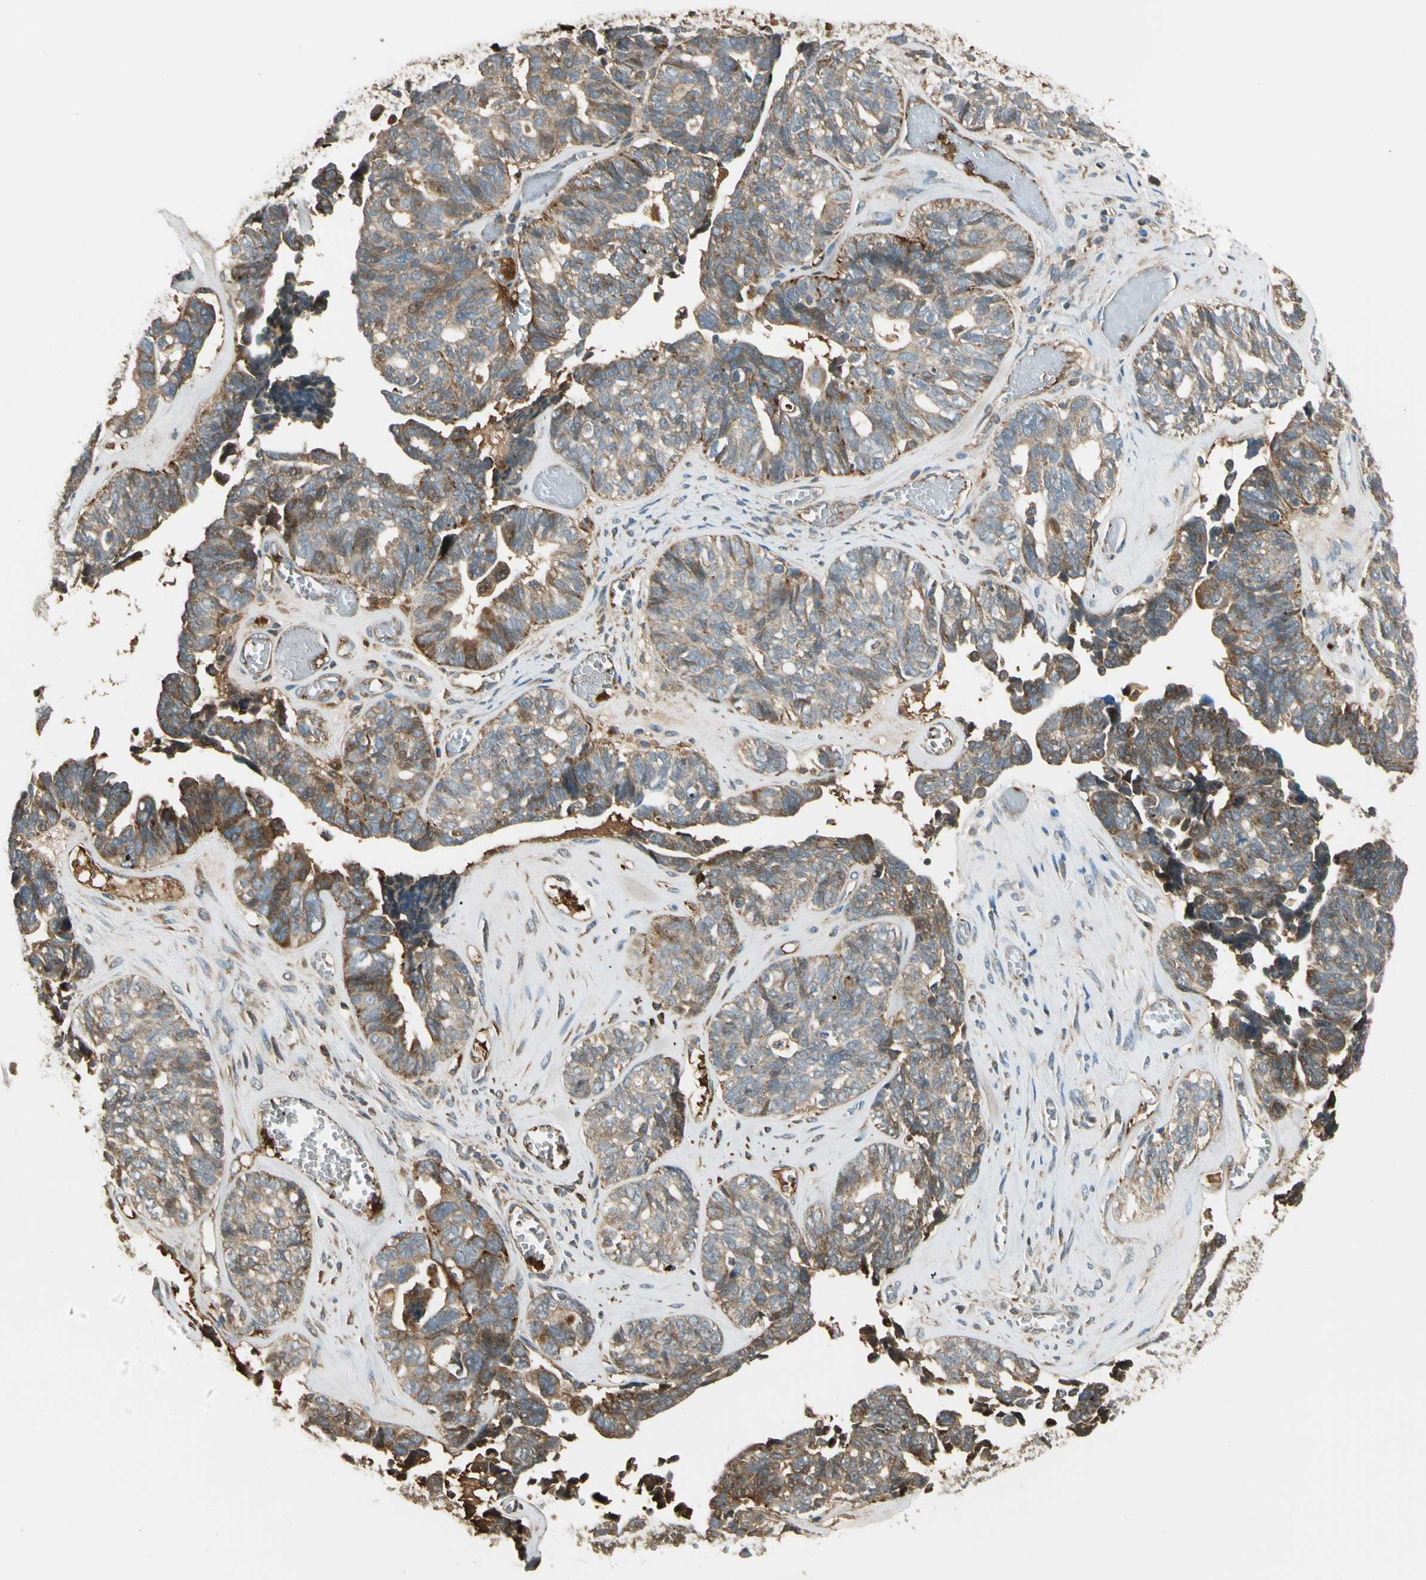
{"staining": {"intensity": "weak", "quantity": ">75%", "location": "cytoplasmic/membranous"}, "tissue": "ovarian cancer", "cell_type": "Tumor cells", "image_type": "cancer", "snomed": [{"axis": "morphology", "description": "Cystadenocarcinoma, serous, NOS"}, {"axis": "topography", "description": "Ovary"}], "caption": "Tumor cells exhibit low levels of weak cytoplasmic/membranous positivity in approximately >75% of cells in human ovarian cancer. The staining was performed using DAB, with brown indicating positive protein expression. Nuclei are stained blue with hematoxylin.", "gene": "STX11", "patient": {"sex": "female", "age": 79}}